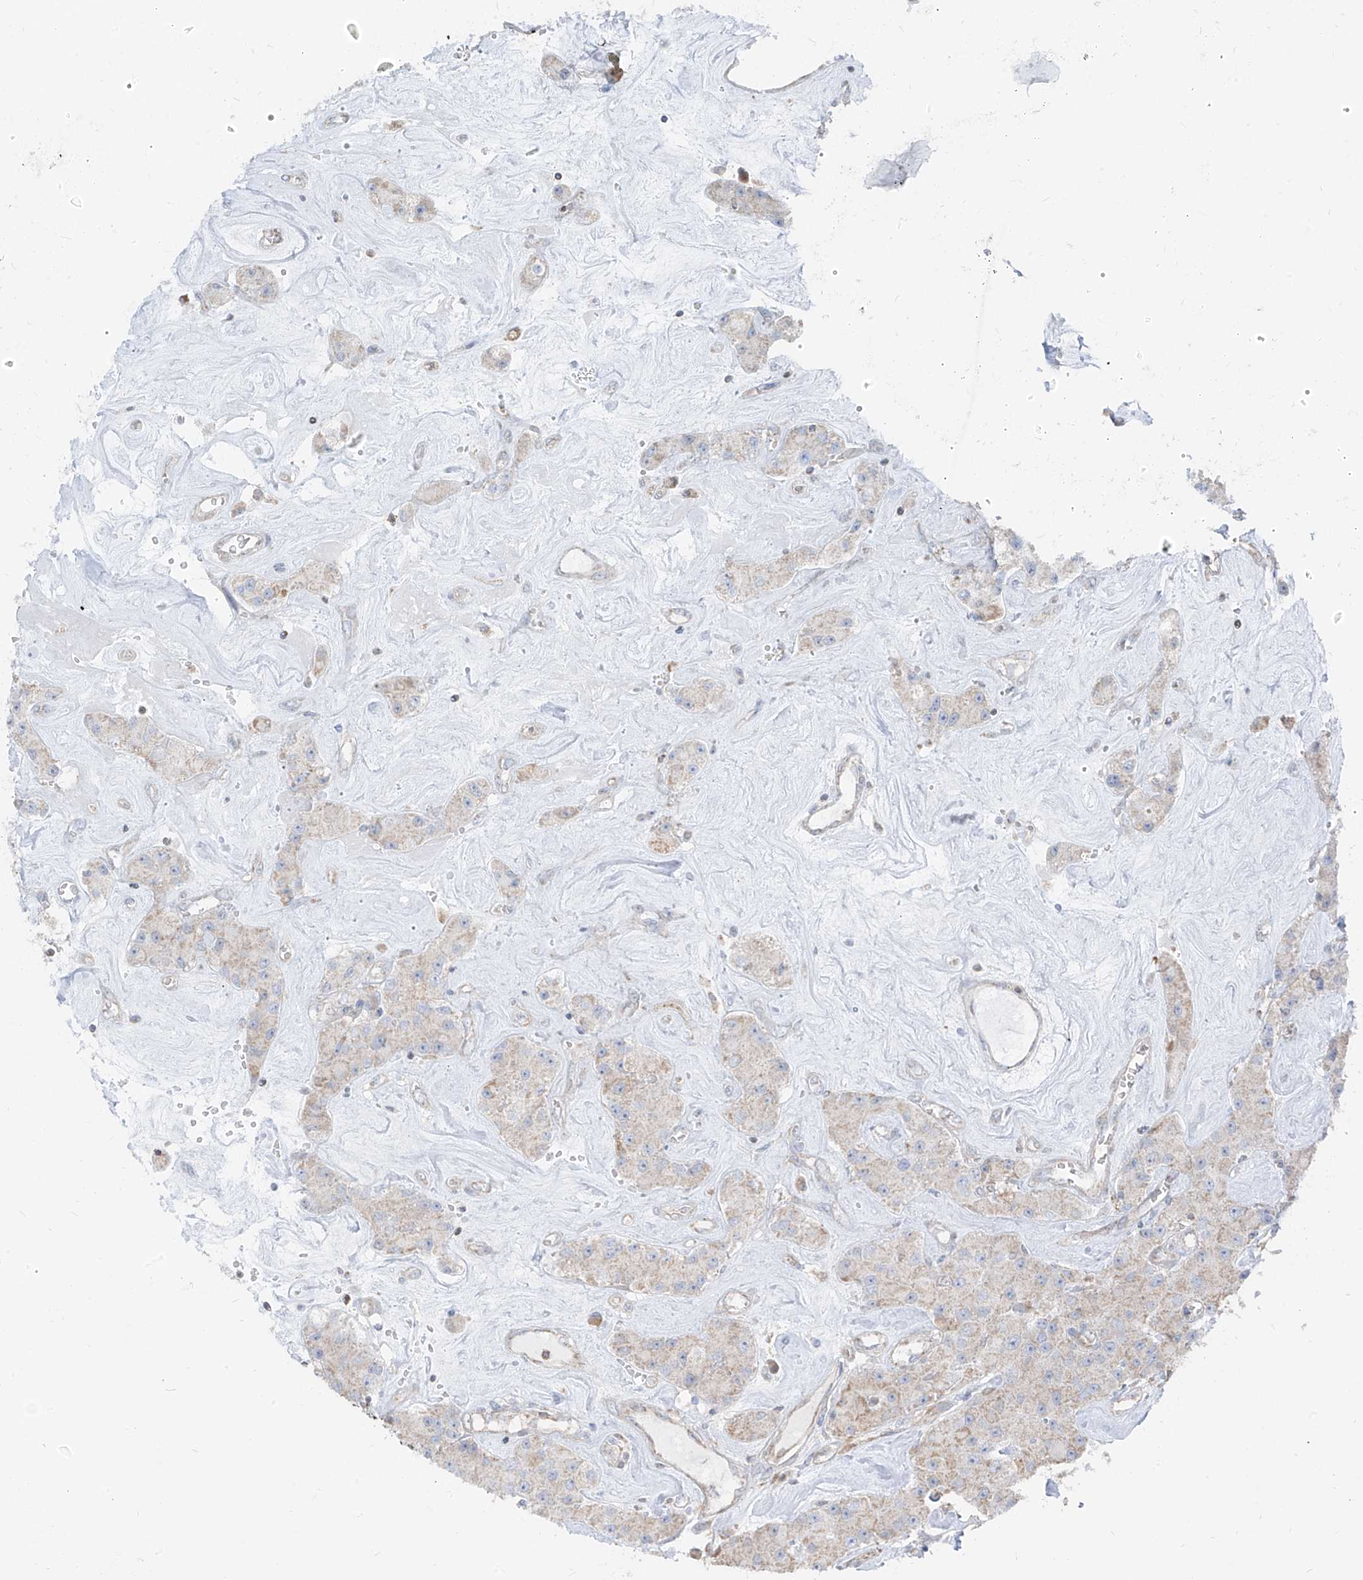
{"staining": {"intensity": "weak", "quantity": "<25%", "location": "cytoplasmic/membranous"}, "tissue": "carcinoid", "cell_type": "Tumor cells", "image_type": "cancer", "snomed": [{"axis": "morphology", "description": "Carcinoid, malignant, NOS"}, {"axis": "topography", "description": "Pancreas"}], "caption": "High power microscopy histopathology image of an IHC image of carcinoid, revealing no significant expression in tumor cells.", "gene": "ETHE1", "patient": {"sex": "male", "age": 41}}